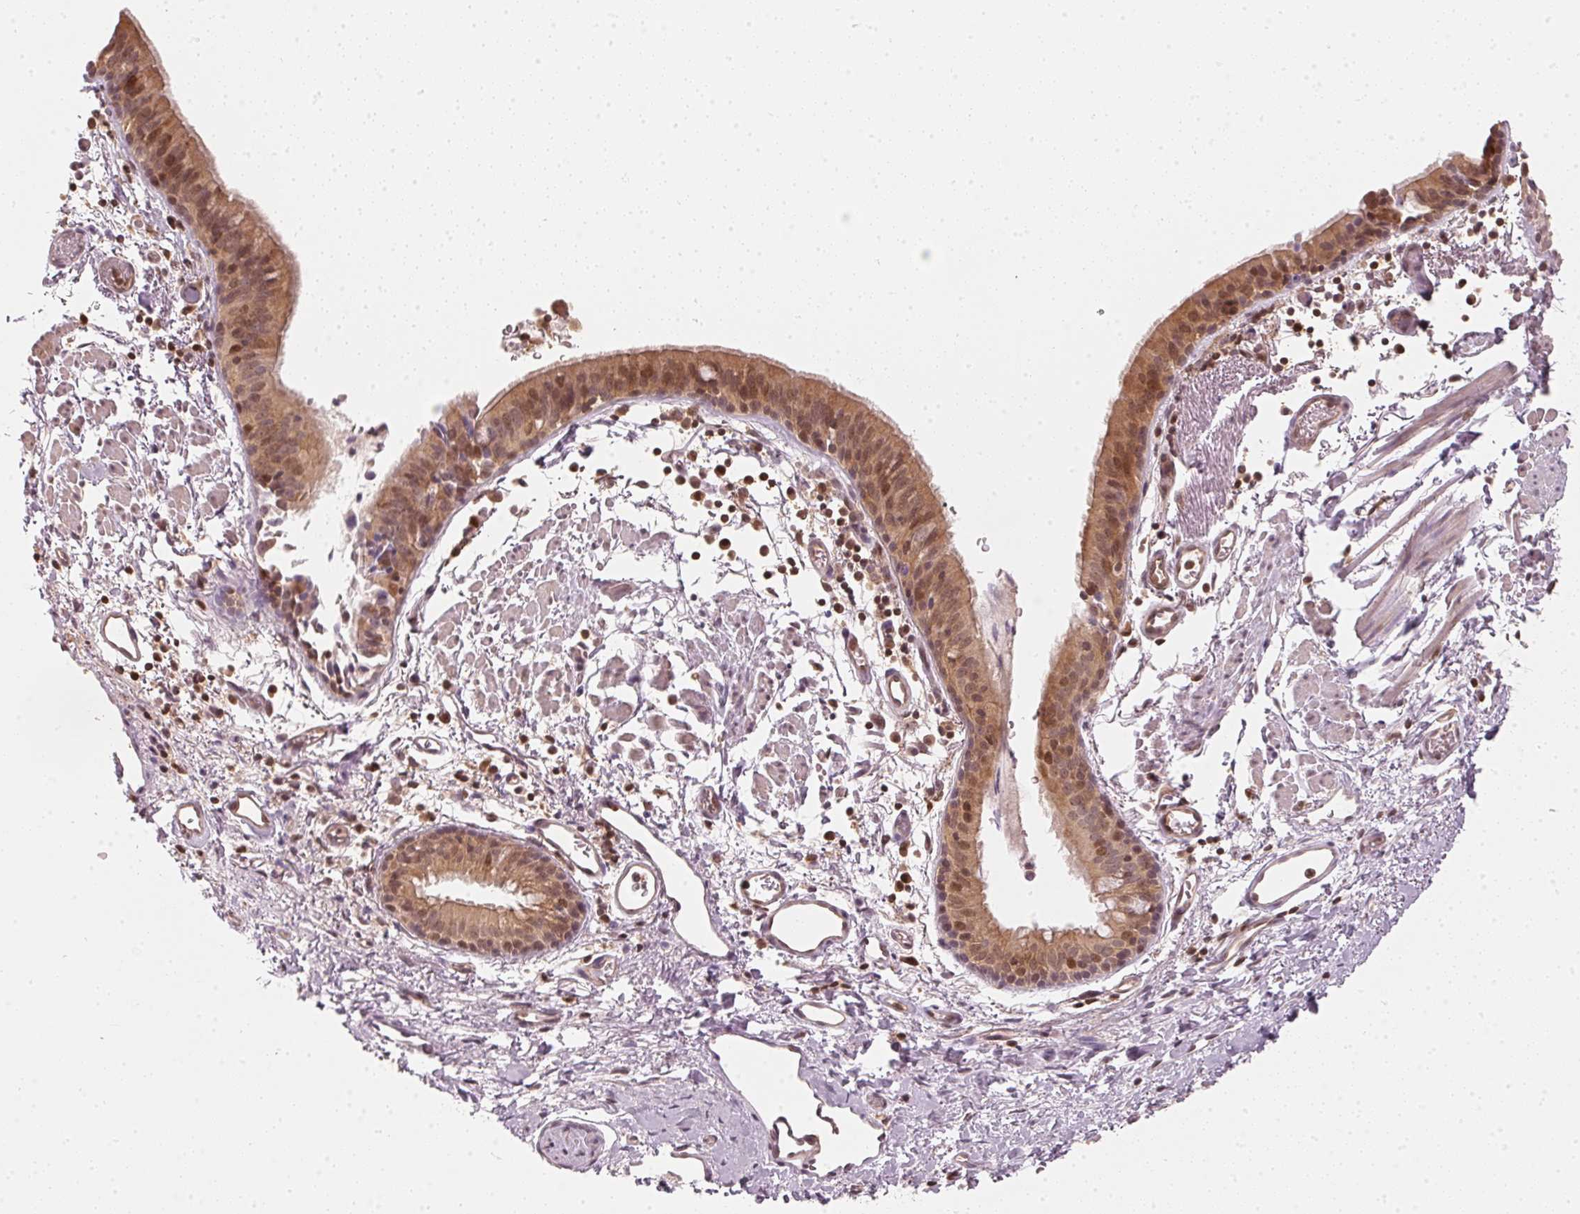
{"staining": {"intensity": "moderate", "quantity": ">75%", "location": "cytoplasmic/membranous,nuclear"}, "tissue": "bronchus", "cell_type": "Respiratory epithelial cells", "image_type": "normal", "snomed": [{"axis": "morphology", "description": "Normal tissue, NOS"}, {"axis": "morphology", "description": "Adenocarcinoma, NOS"}, {"axis": "topography", "description": "Bronchus"}], "caption": "The photomicrograph reveals immunohistochemical staining of normal bronchus. There is moderate cytoplasmic/membranous,nuclear expression is seen in about >75% of respiratory epithelial cells. (Brightfield microscopy of DAB IHC at high magnification).", "gene": "UBE2L3", "patient": {"sex": "male", "age": 68}}